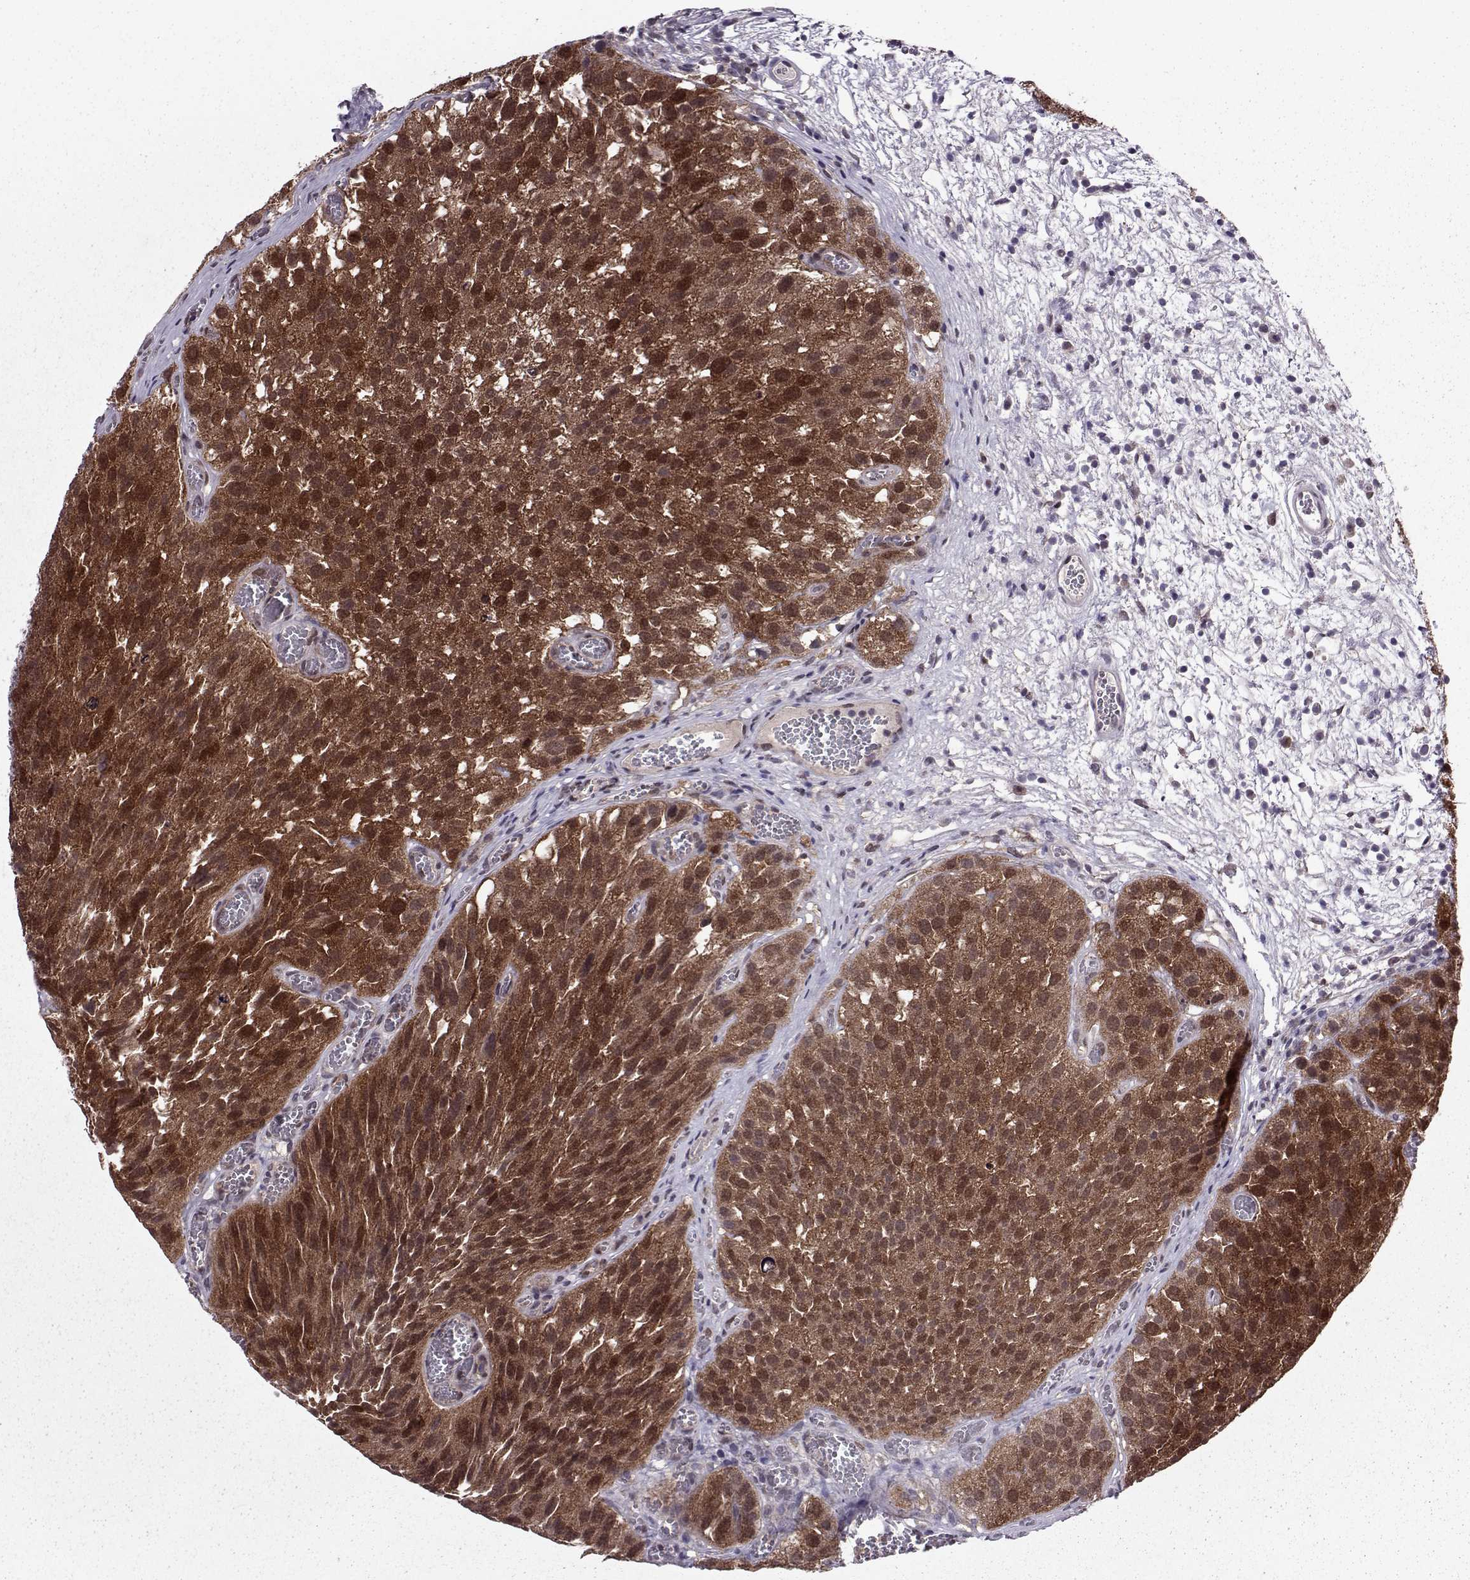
{"staining": {"intensity": "strong", "quantity": ">75%", "location": "cytoplasmic/membranous,nuclear"}, "tissue": "urothelial cancer", "cell_type": "Tumor cells", "image_type": "cancer", "snomed": [{"axis": "morphology", "description": "Urothelial carcinoma, Low grade"}, {"axis": "topography", "description": "Urinary bladder"}], "caption": "This is an image of immunohistochemistry staining of urothelial cancer, which shows strong expression in the cytoplasmic/membranous and nuclear of tumor cells.", "gene": "CDK4", "patient": {"sex": "female", "age": 69}}